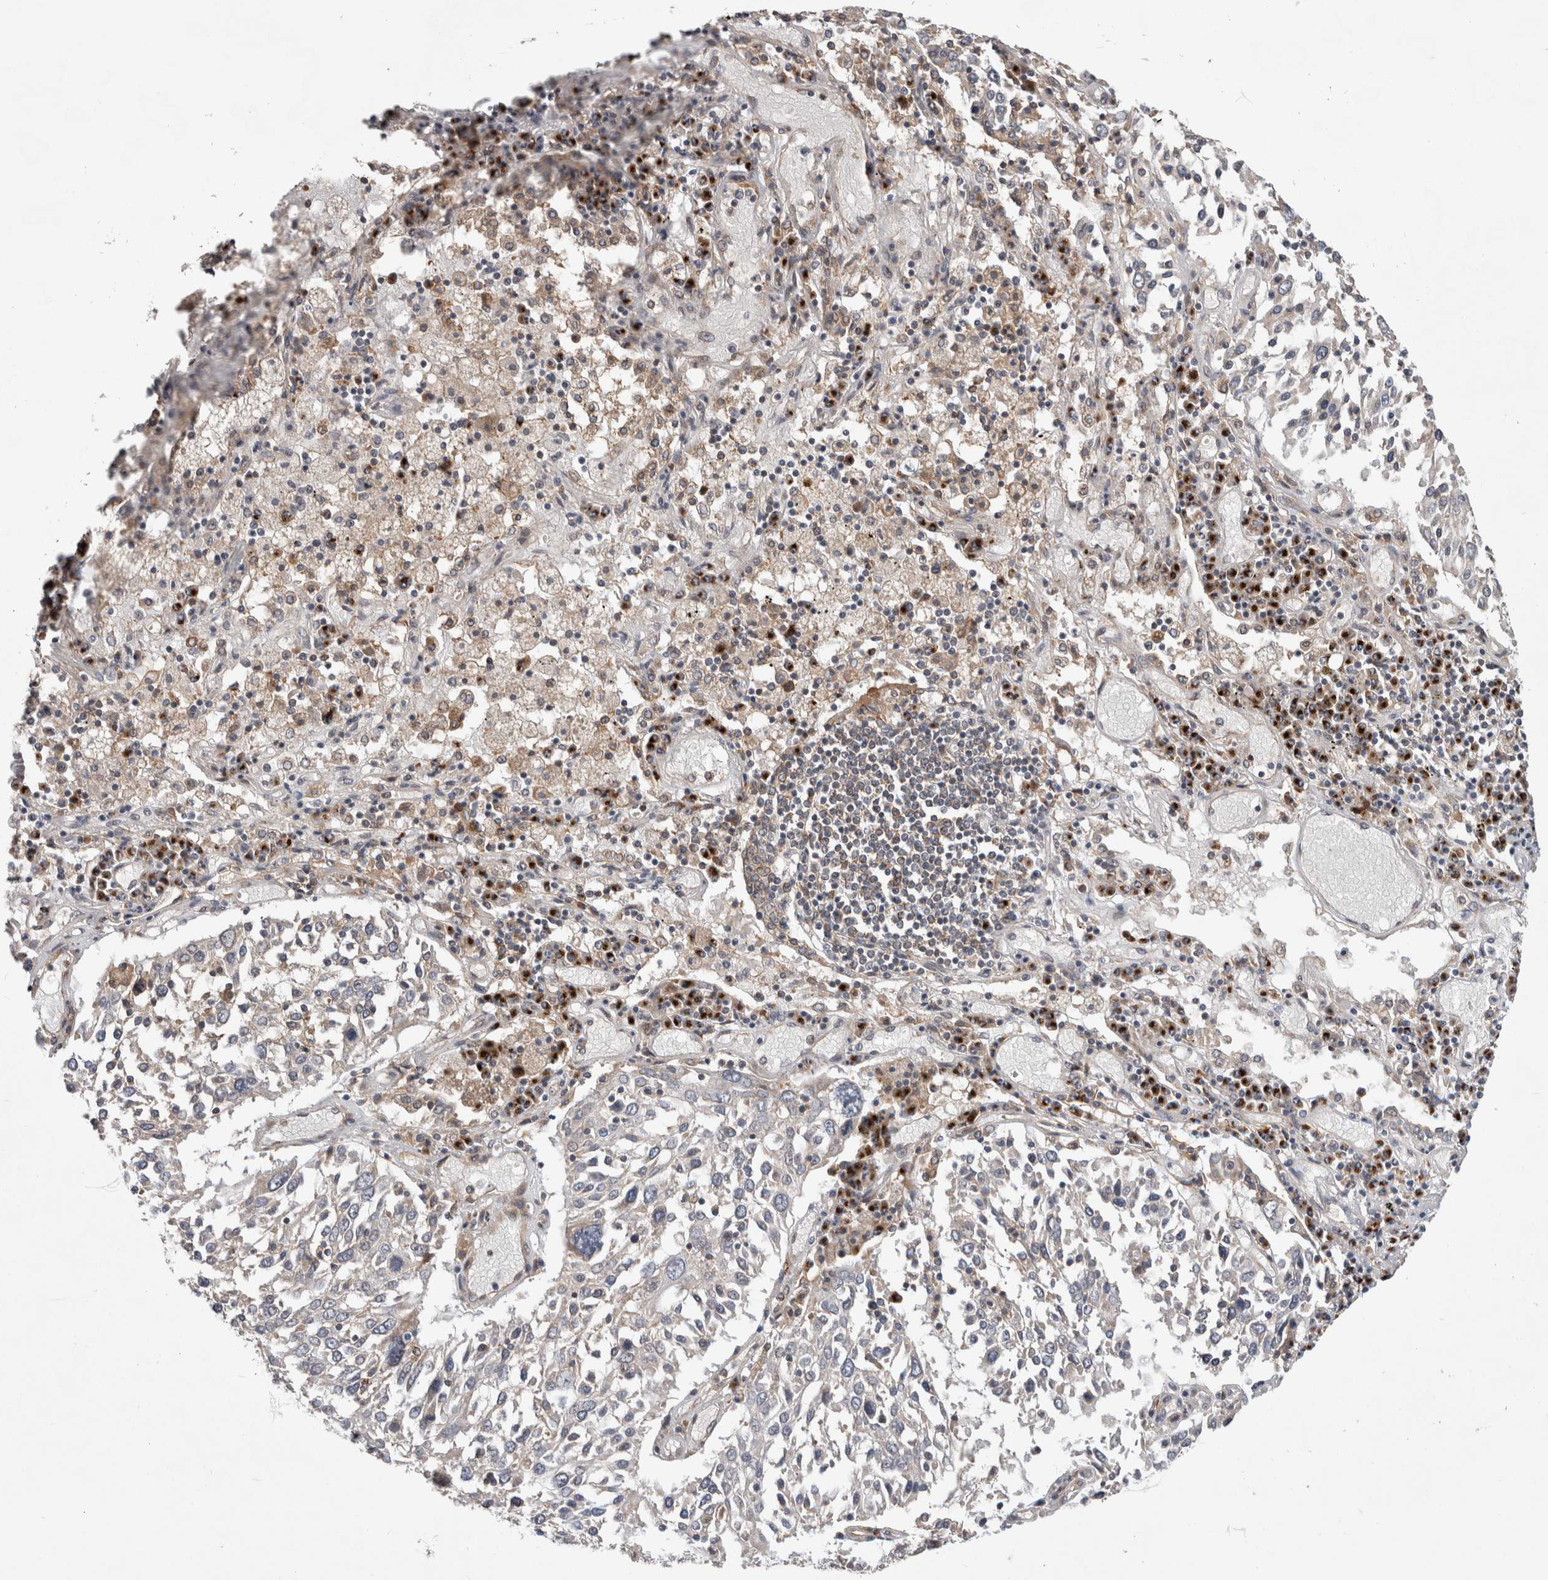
{"staining": {"intensity": "negative", "quantity": "none", "location": "none"}, "tissue": "lung cancer", "cell_type": "Tumor cells", "image_type": "cancer", "snomed": [{"axis": "morphology", "description": "Squamous cell carcinoma, NOS"}, {"axis": "topography", "description": "Lung"}], "caption": "The IHC histopathology image has no significant positivity in tumor cells of squamous cell carcinoma (lung) tissue.", "gene": "TRIM5", "patient": {"sex": "male", "age": 65}}